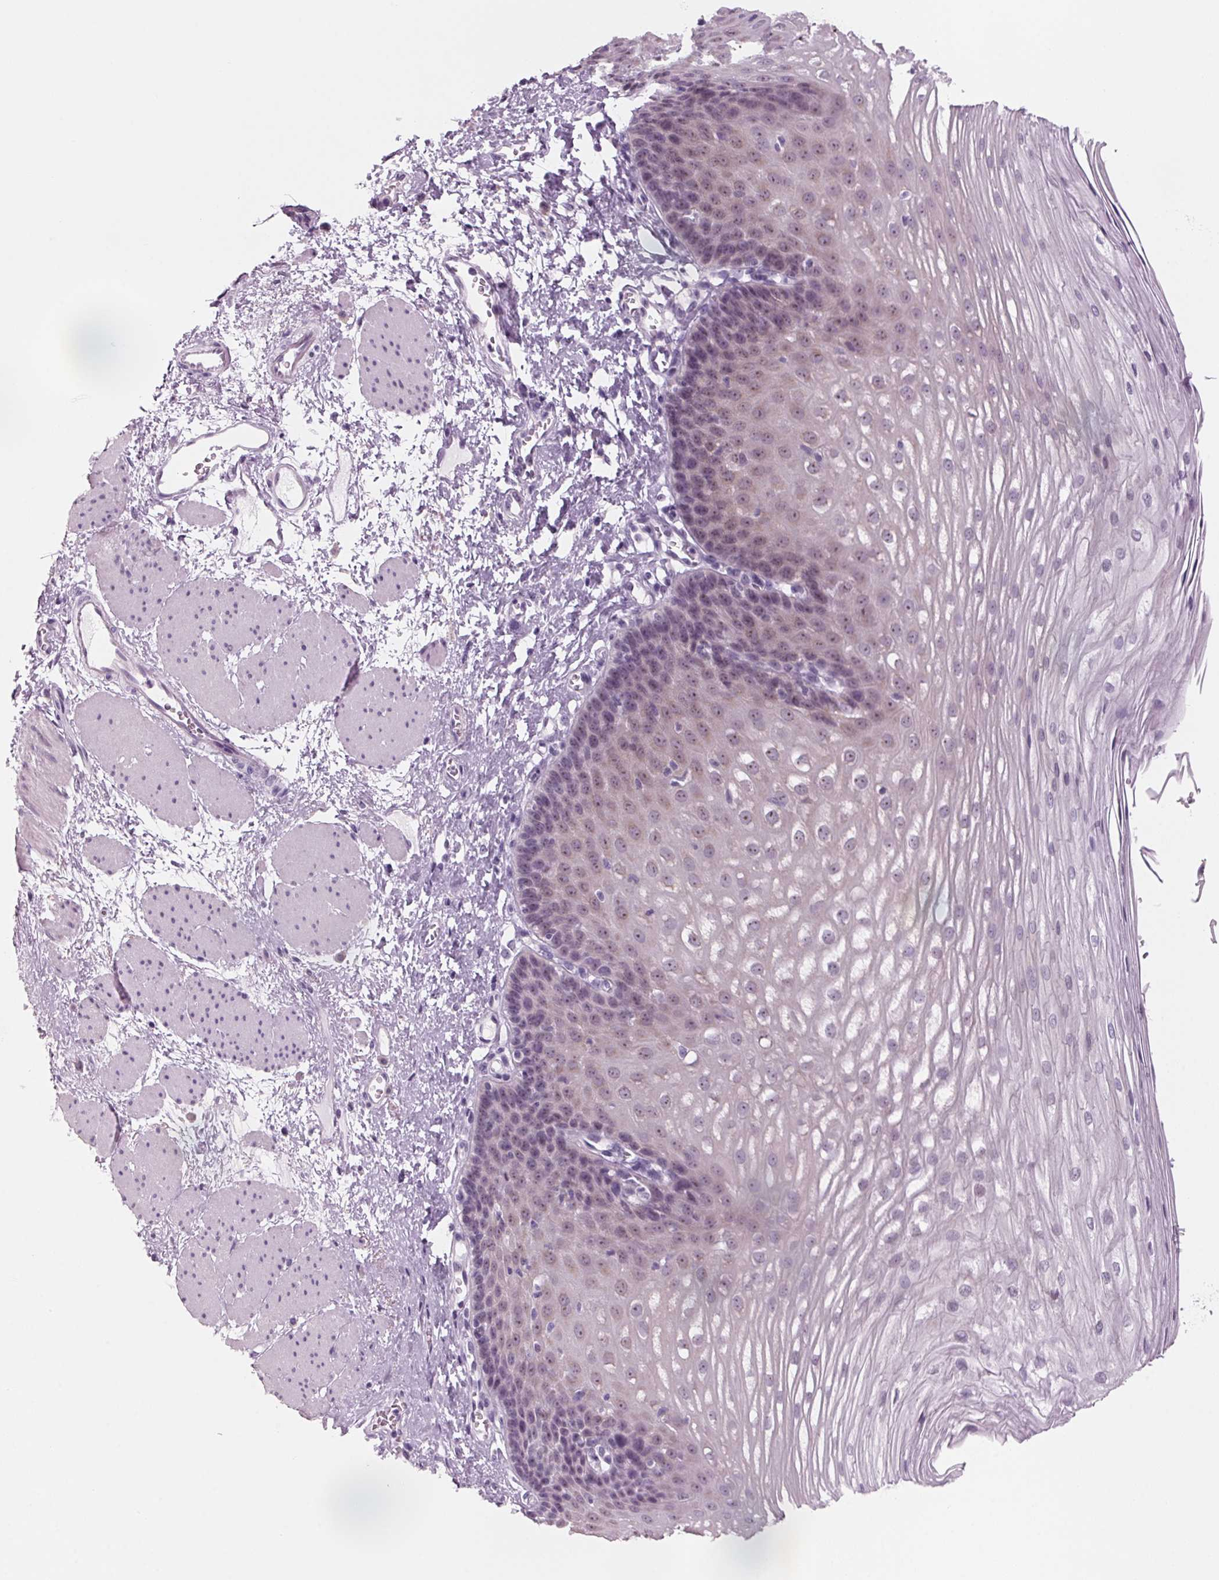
{"staining": {"intensity": "moderate", "quantity": "25%-75%", "location": "nuclear"}, "tissue": "esophagus", "cell_type": "Squamous epithelial cells", "image_type": "normal", "snomed": [{"axis": "morphology", "description": "Normal tissue, NOS"}, {"axis": "topography", "description": "Esophagus"}], "caption": "A brown stain shows moderate nuclear staining of a protein in squamous epithelial cells of unremarkable esophagus. (brown staining indicates protein expression, while blue staining denotes nuclei).", "gene": "DNTTIP2", "patient": {"sex": "male", "age": 62}}